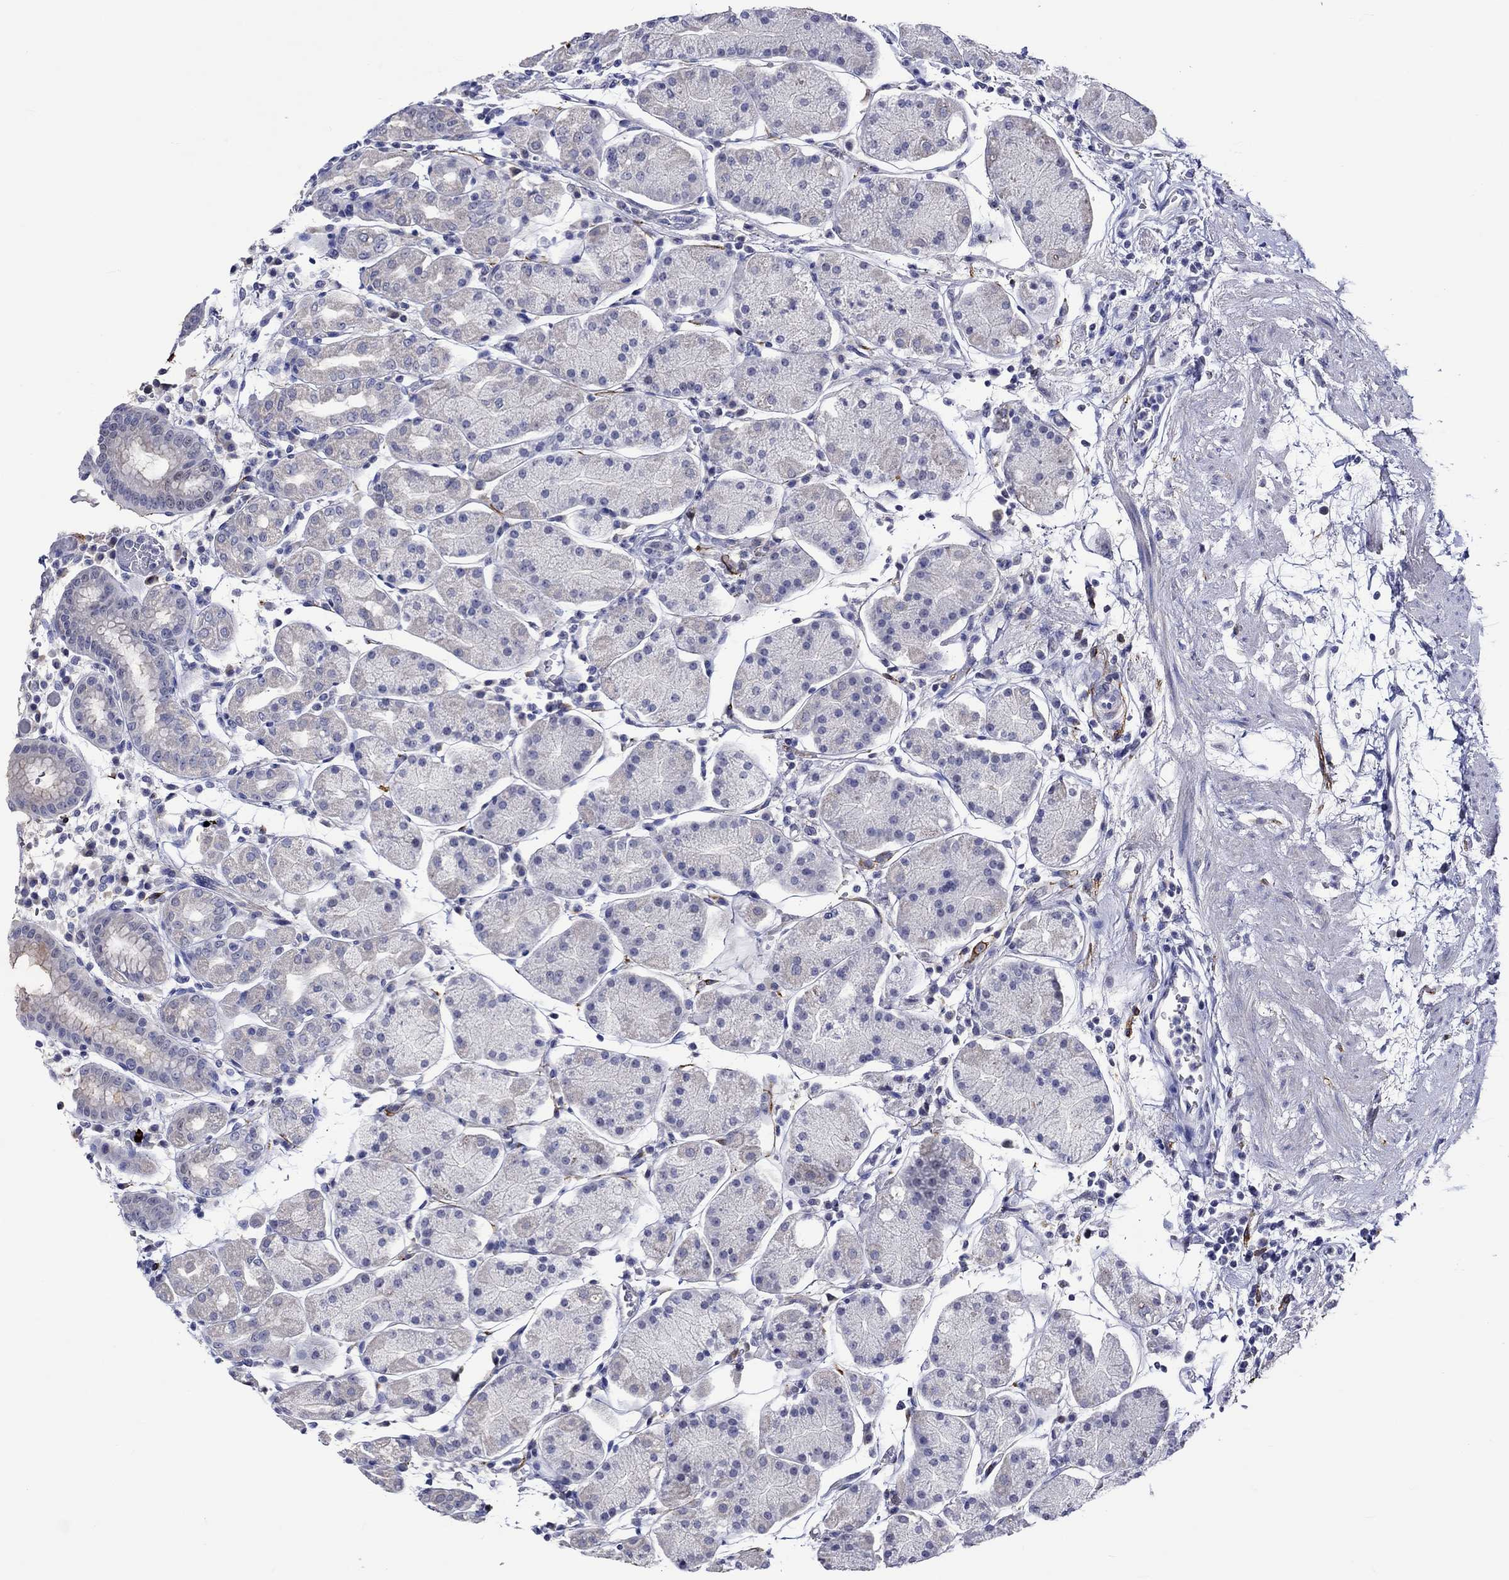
{"staining": {"intensity": "weak", "quantity": "<25%", "location": "cytoplasmic/membranous"}, "tissue": "stomach", "cell_type": "Glandular cells", "image_type": "normal", "snomed": [{"axis": "morphology", "description": "Normal tissue, NOS"}, {"axis": "topography", "description": "Stomach"}], "caption": "High magnification brightfield microscopy of unremarkable stomach stained with DAB (3,3'-diaminobenzidine) (brown) and counterstained with hematoxylin (blue): glandular cells show no significant expression. (DAB IHC with hematoxylin counter stain).", "gene": "CRYAB", "patient": {"sex": "male", "age": 54}}